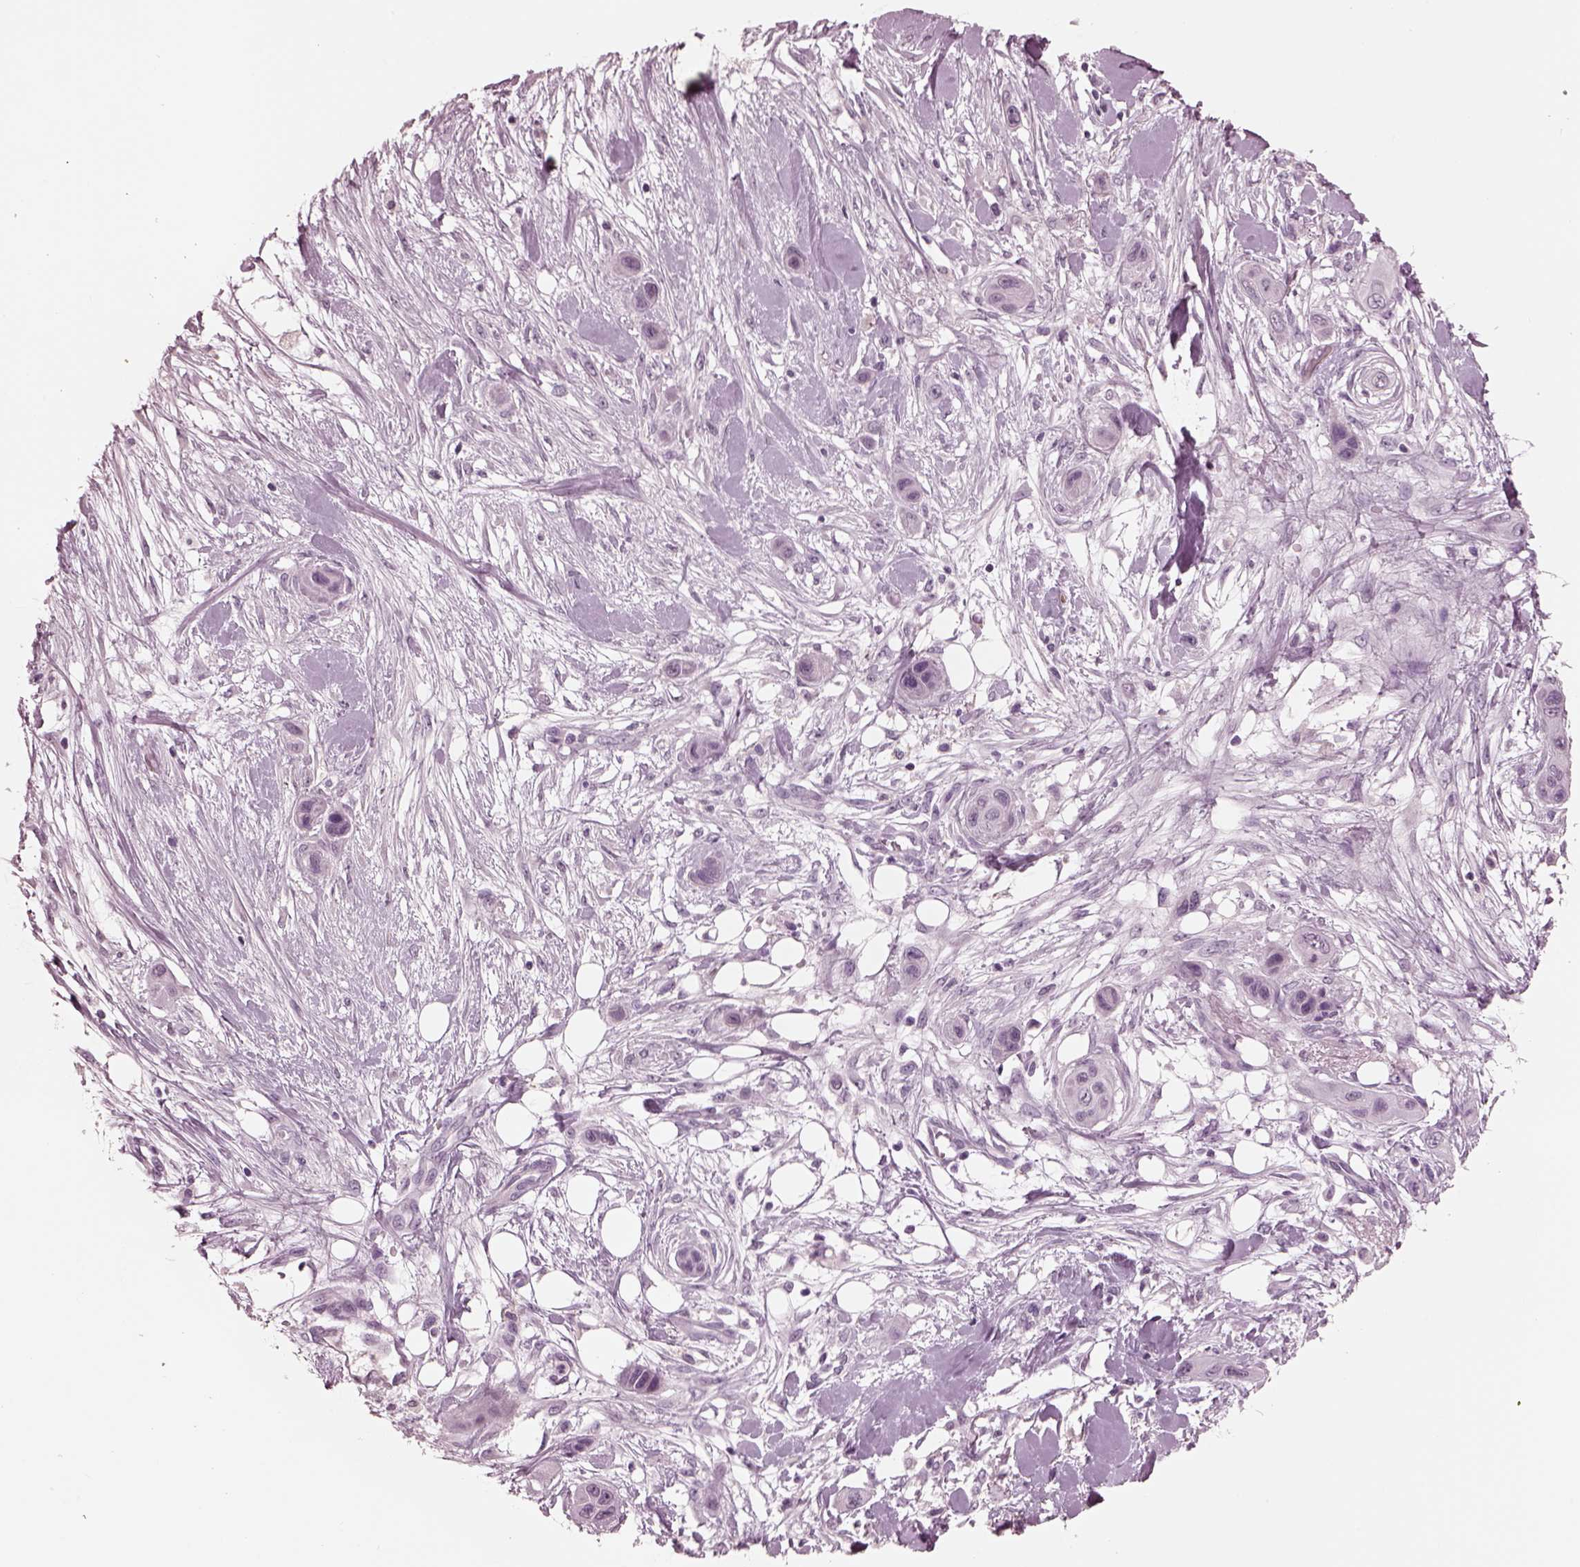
{"staining": {"intensity": "negative", "quantity": "none", "location": "none"}, "tissue": "skin cancer", "cell_type": "Tumor cells", "image_type": "cancer", "snomed": [{"axis": "morphology", "description": "Squamous cell carcinoma, NOS"}, {"axis": "topography", "description": "Skin"}], "caption": "Immunohistochemistry (IHC) of human squamous cell carcinoma (skin) demonstrates no staining in tumor cells.", "gene": "SLC6A17", "patient": {"sex": "male", "age": 79}}